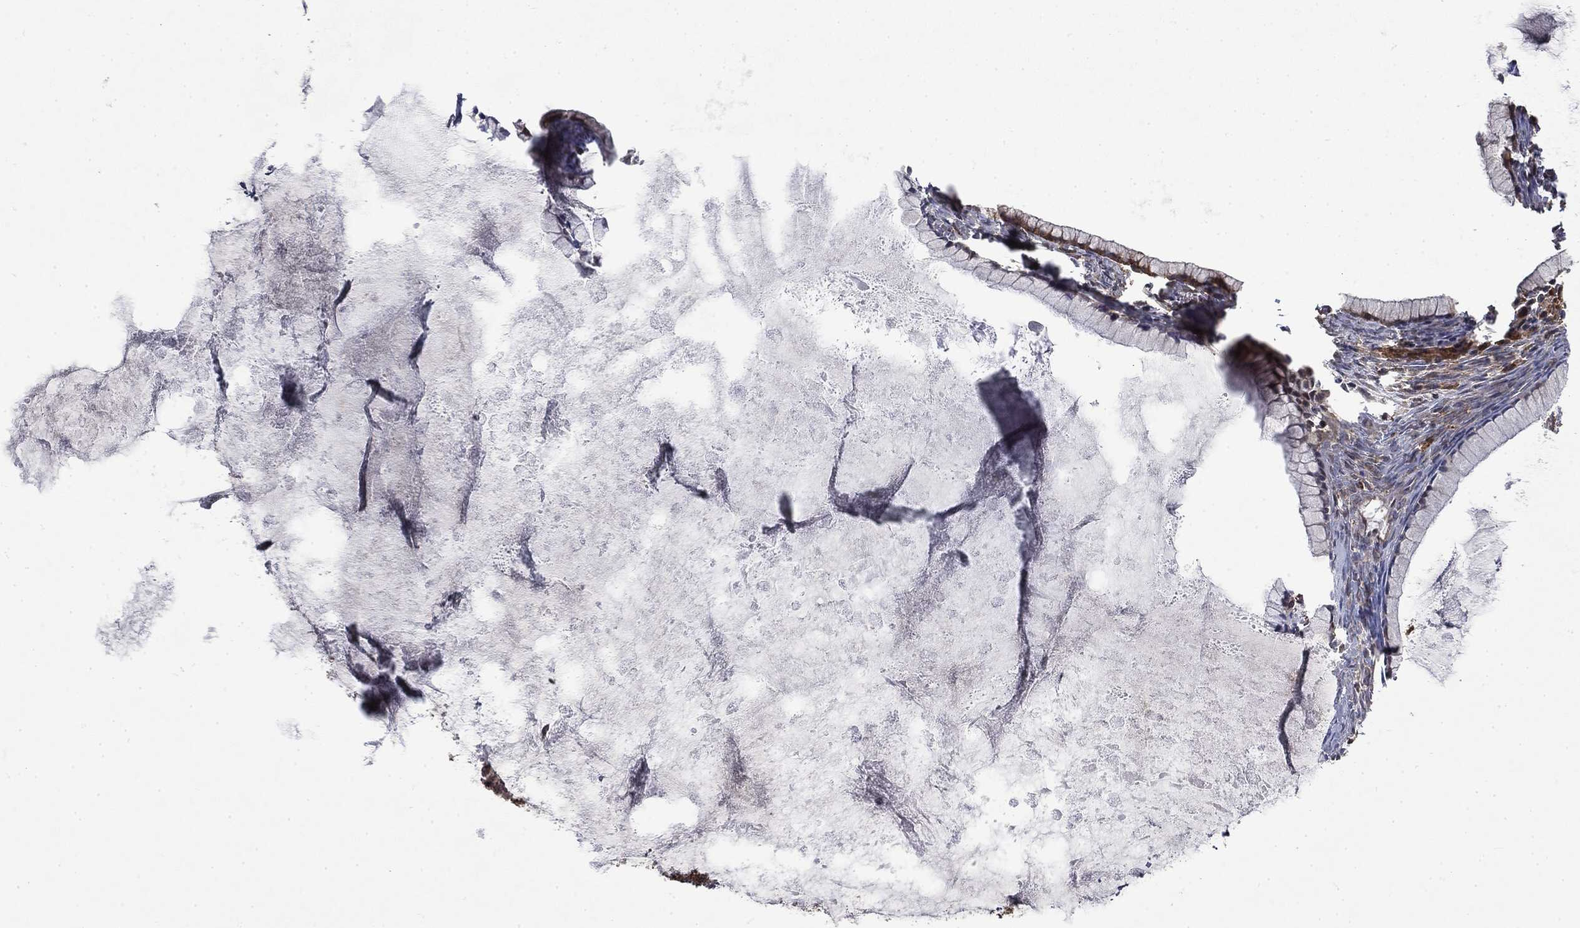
{"staining": {"intensity": "negative", "quantity": "none", "location": "none"}, "tissue": "ovarian cancer", "cell_type": "Tumor cells", "image_type": "cancer", "snomed": [{"axis": "morphology", "description": "Cystadenocarcinoma, mucinous, NOS"}, {"axis": "topography", "description": "Ovary"}], "caption": "Ovarian mucinous cystadenocarcinoma was stained to show a protein in brown. There is no significant staining in tumor cells.", "gene": "SNX5", "patient": {"sex": "female", "age": 41}}